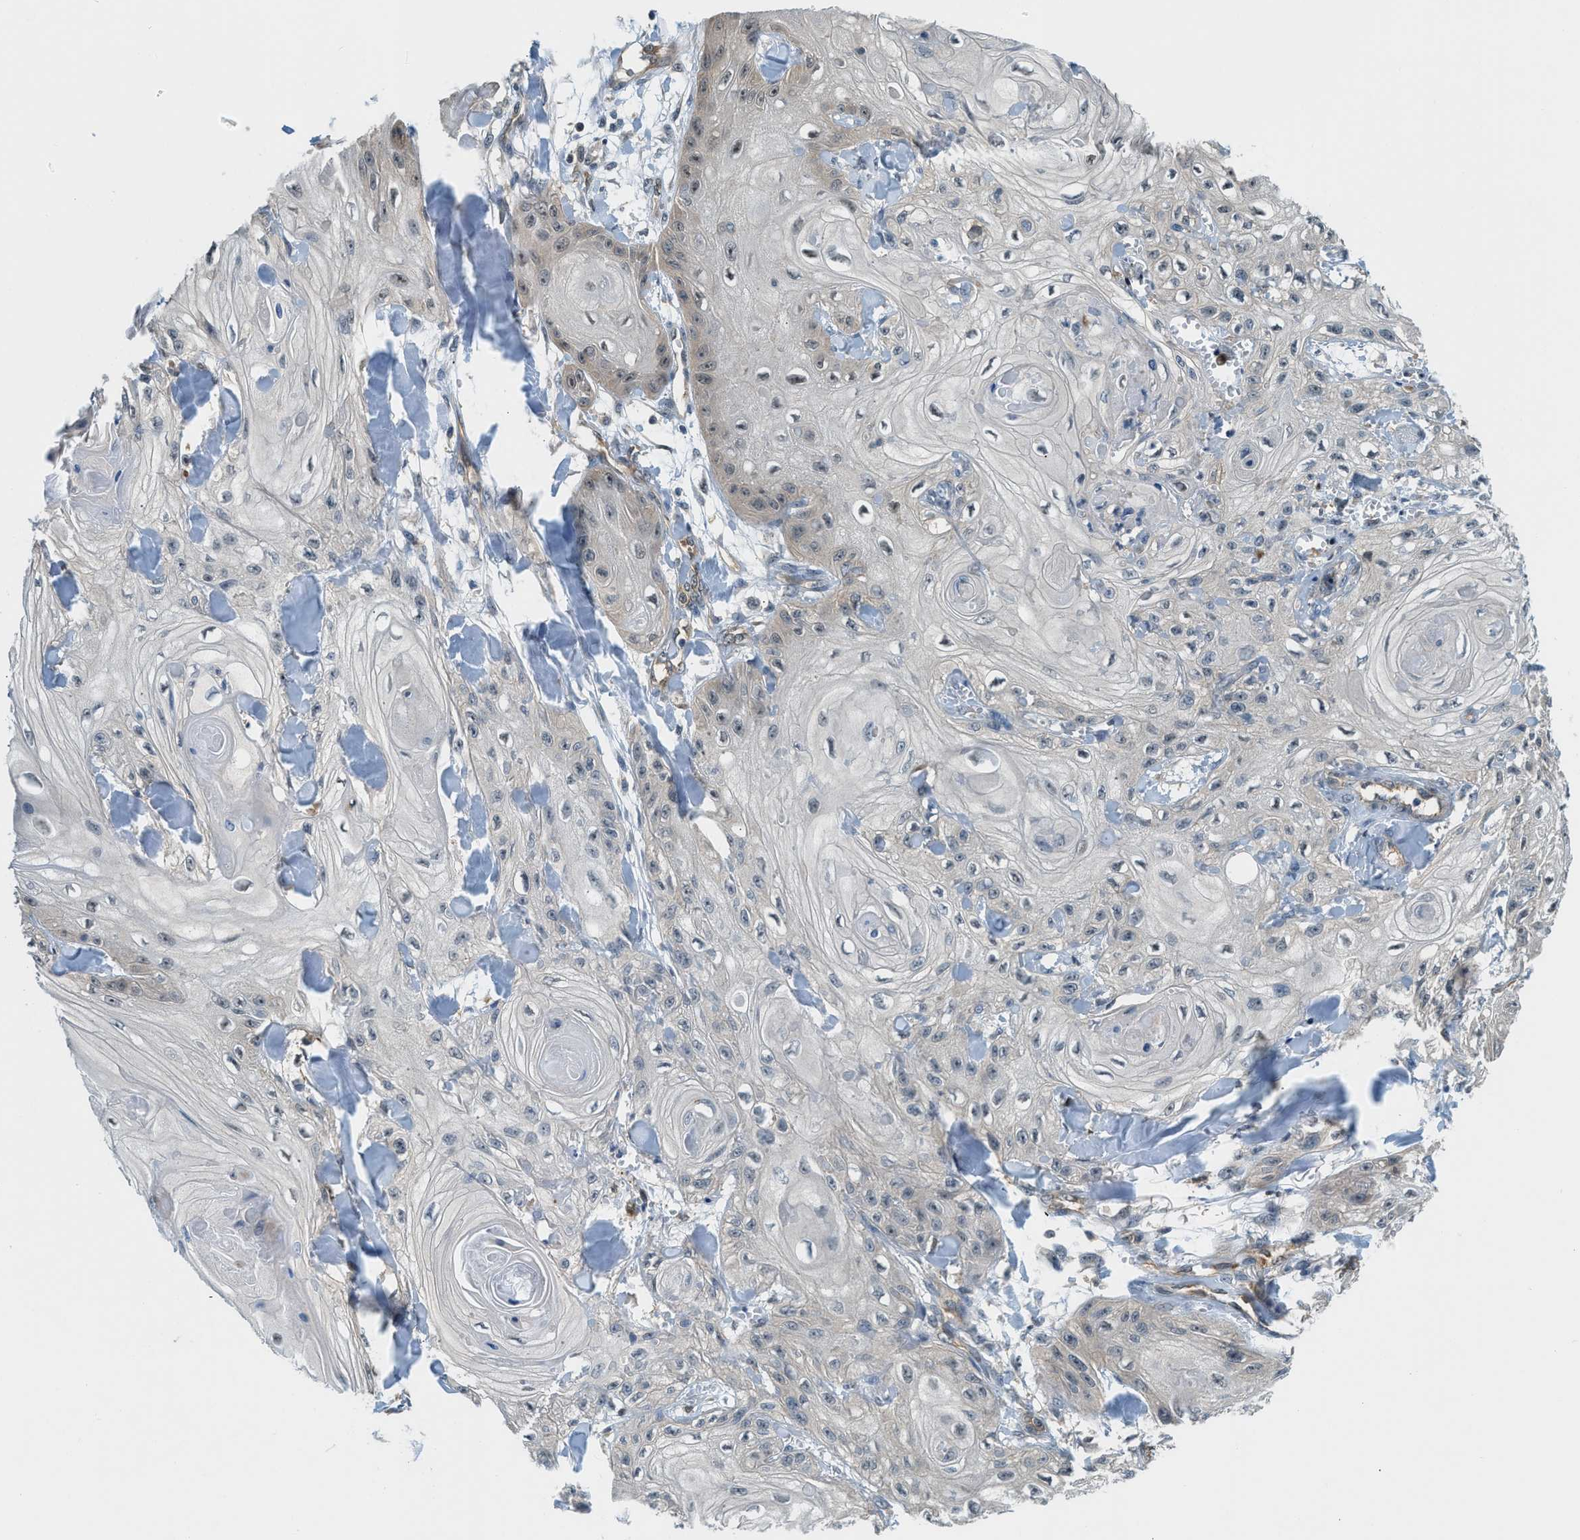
{"staining": {"intensity": "weak", "quantity": ">75%", "location": "nuclear"}, "tissue": "skin cancer", "cell_type": "Tumor cells", "image_type": "cancer", "snomed": [{"axis": "morphology", "description": "Squamous cell carcinoma, NOS"}, {"axis": "topography", "description": "Skin"}], "caption": "Skin squamous cell carcinoma stained for a protein exhibits weak nuclear positivity in tumor cells. The staining was performed using DAB to visualize the protein expression in brown, while the nuclei were stained in blue with hematoxylin (Magnification: 20x).", "gene": "CBLB", "patient": {"sex": "male", "age": 74}}